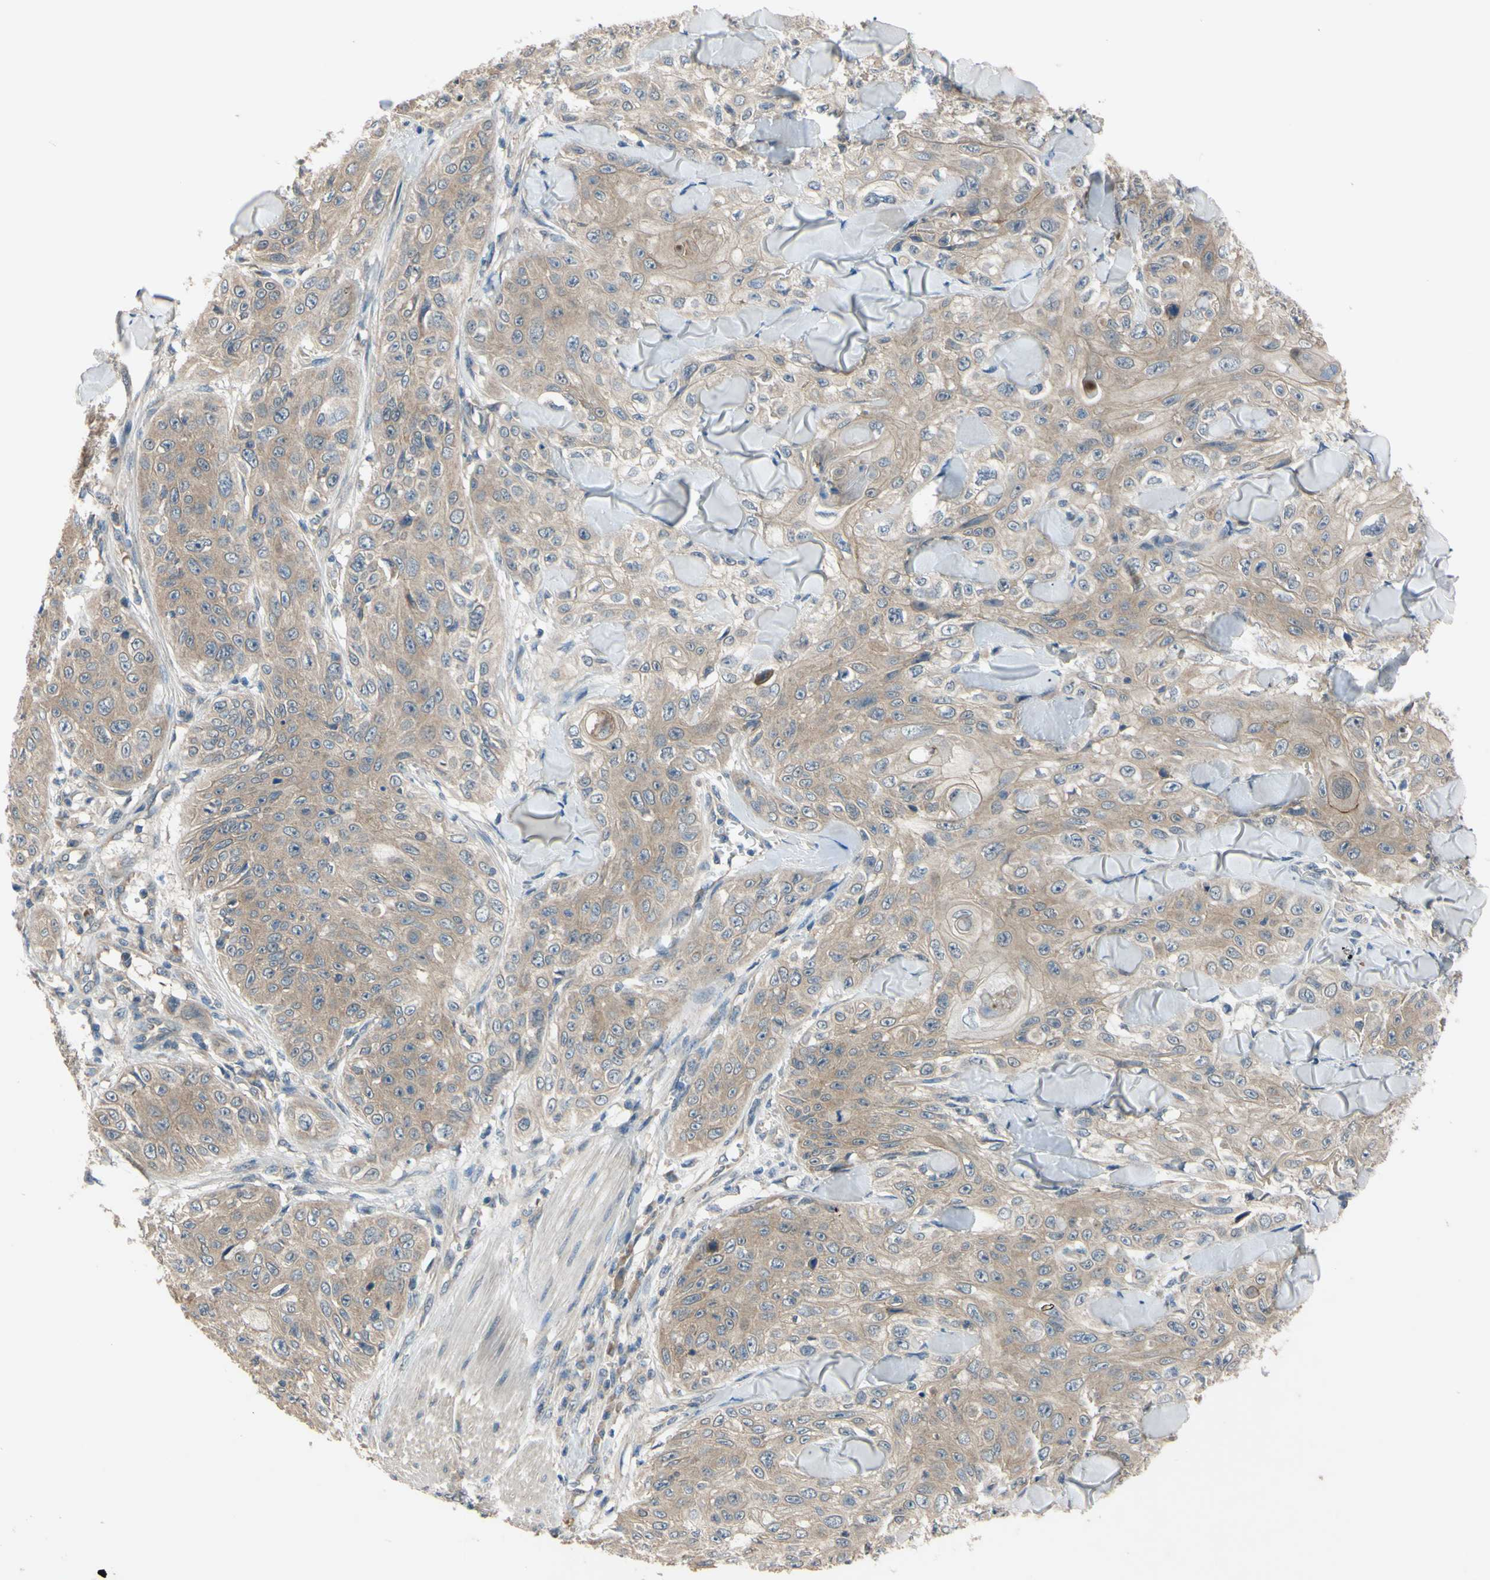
{"staining": {"intensity": "moderate", "quantity": ">75%", "location": "cytoplasmic/membranous"}, "tissue": "skin cancer", "cell_type": "Tumor cells", "image_type": "cancer", "snomed": [{"axis": "morphology", "description": "Squamous cell carcinoma, NOS"}, {"axis": "topography", "description": "Skin"}], "caption": "Protein analysis of squamous cell carcinoma (skin) tissue reveals moderate cytoplasmic/membranous expression in about >75% of tumor cells.", "gene": "HILPDA", "patient": {"sex": "male", "age": 86}}